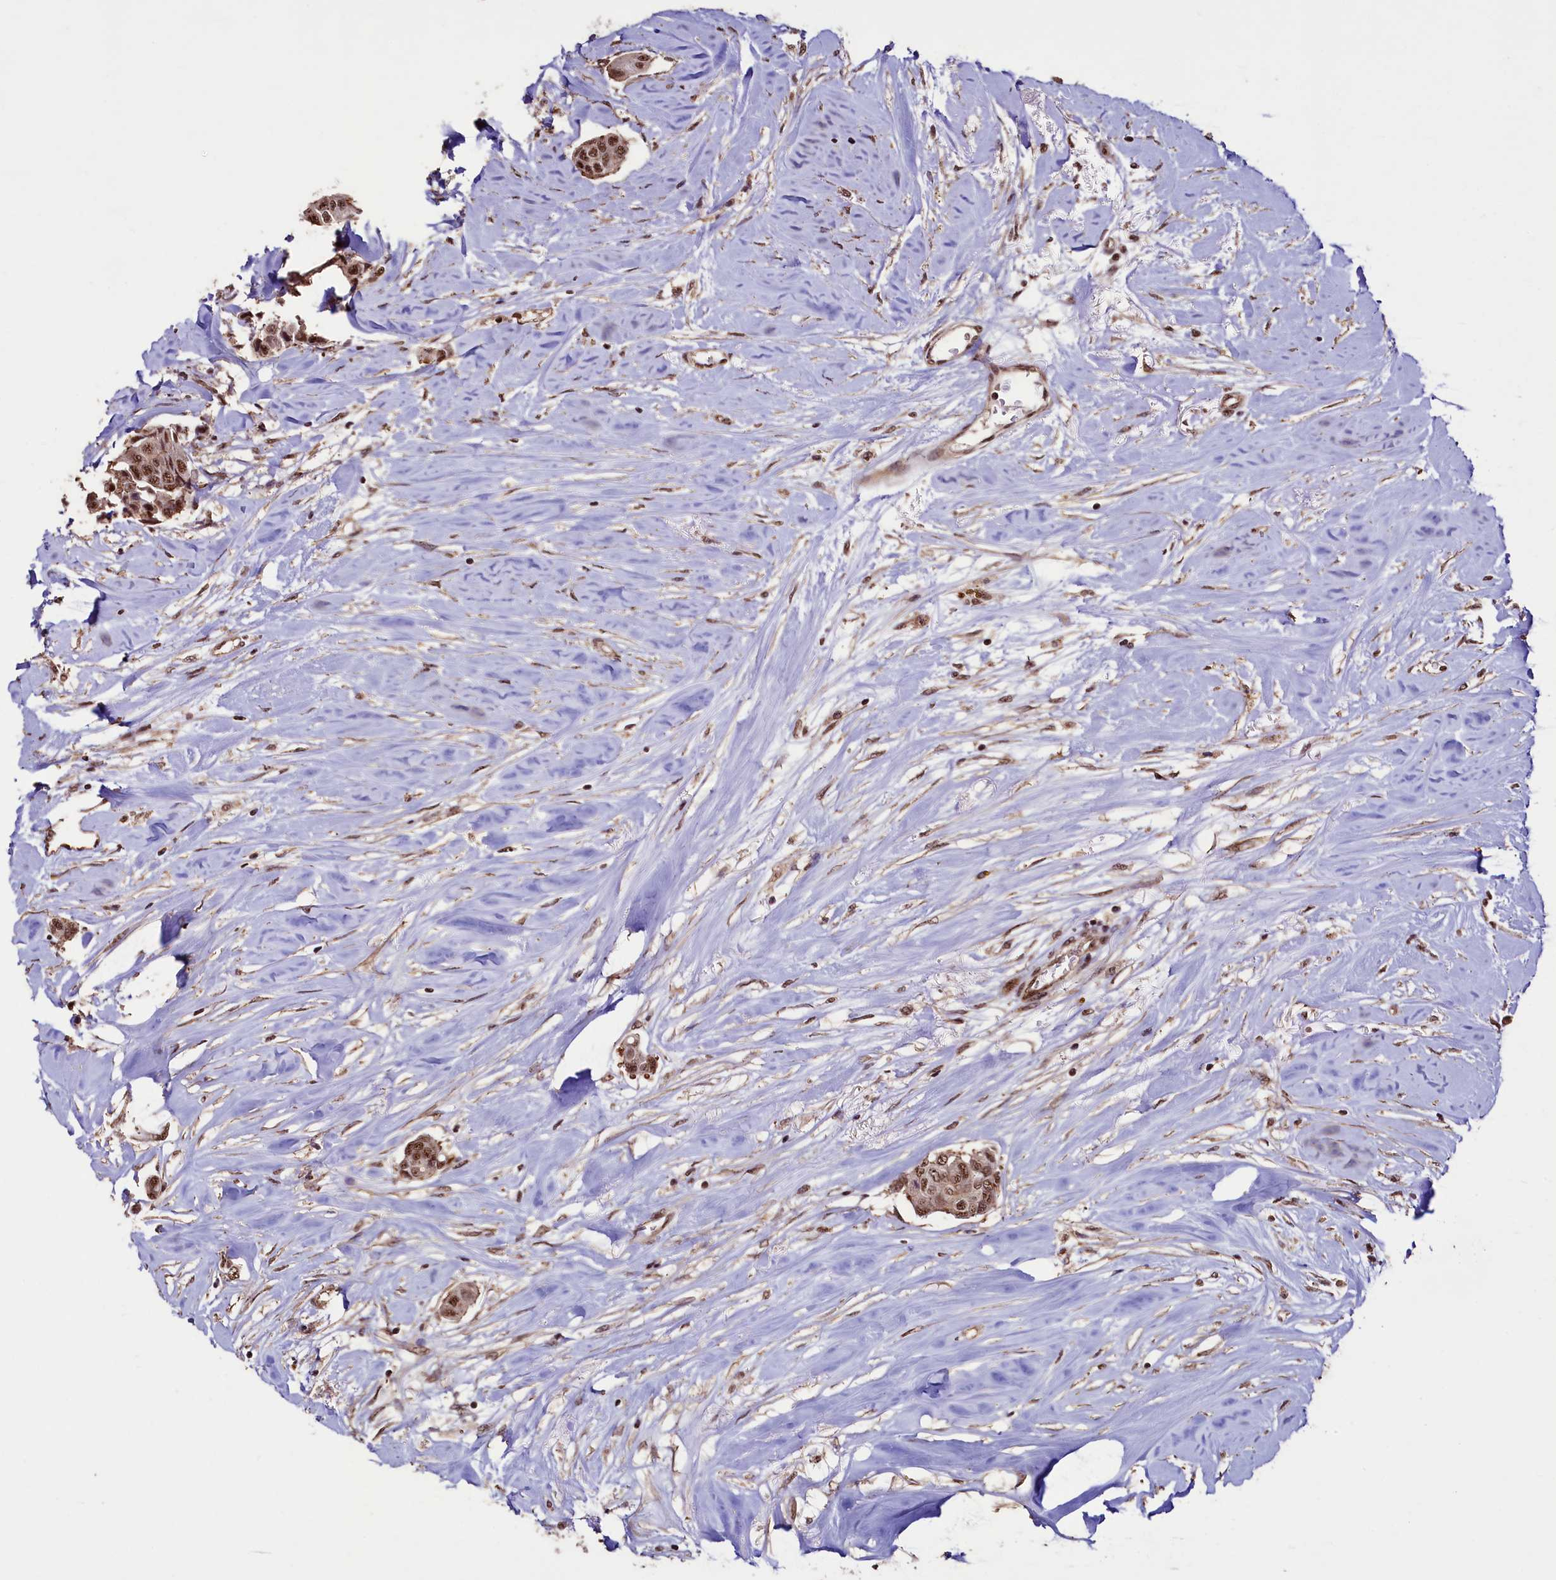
{"staining": {"intensity": "moderate", "quantity": ">75%", "location": "nuclear"}, "tissue": "breast cancer", "cell_type": "Tumor cells", "image_type": "cancer", "snomed": [{"axis": "morphology", "description": "Duct carcinoma"}, {"axis": "topography", "description": "Breast"}], "caption": "Breast invasive ductal carcinoma tissue reveals moderate nuclear staining in about >75% of tumor cells, visualized by immunohistochemistry.", "gene": "SFSWAP", "patient": {"sex": "female", "age": 80}}